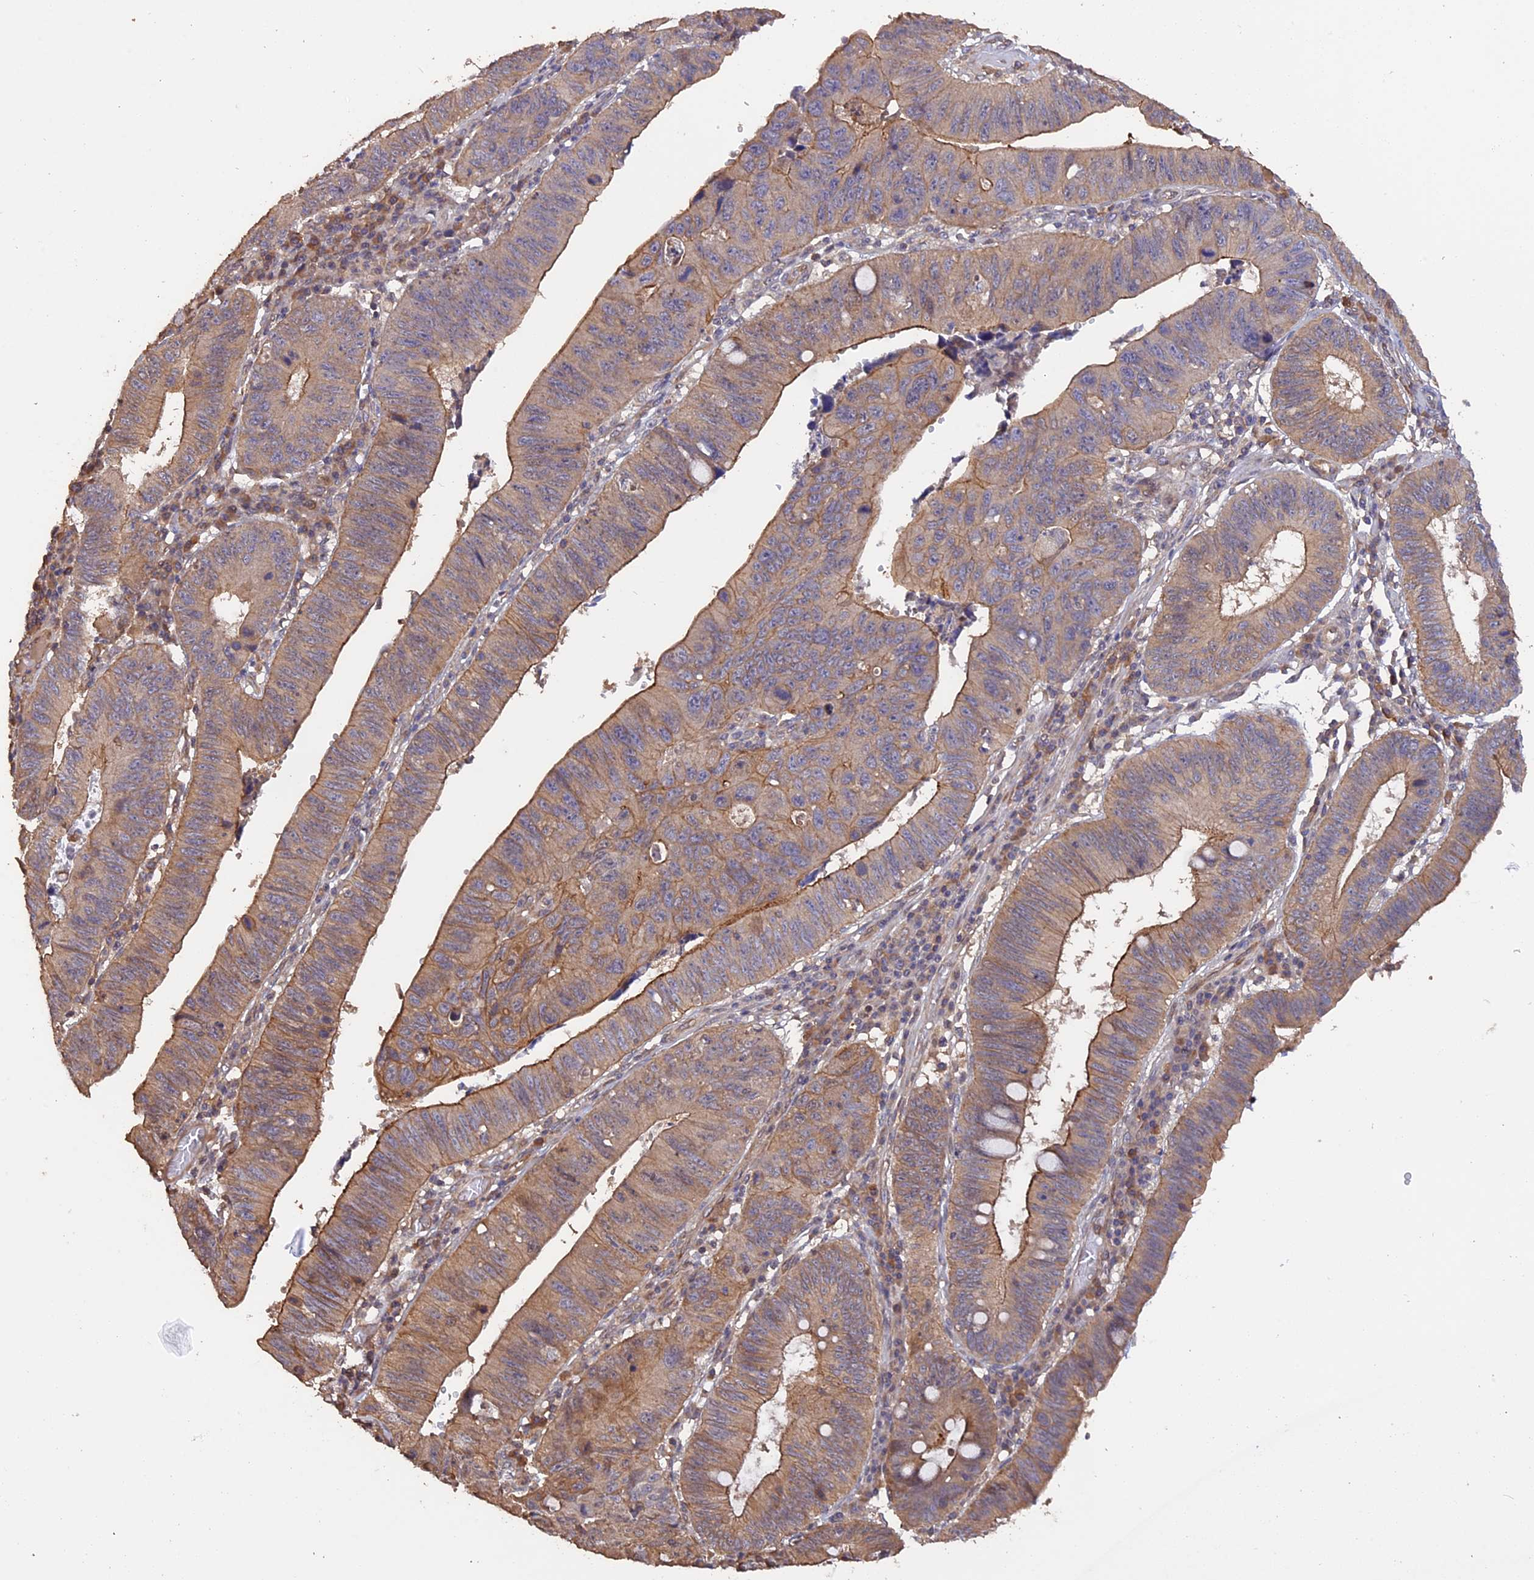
{"staining": {"intensity": "moderate", "quantity": "25%-75%", "location": "cytoplasmic/membranous"}, "tissue": "stomach cancer", "cell_type": "Tumor cells", "image_type": "cancer", "snomed": [{"axis": "morphology", "description": "Adenocarcinoma, NOS"}, {"axis": "topography", "description": "Stomach"}], "caption": "A histopathology image of human stomach cancer (adenocarcinoma) stained for a protein exhibits moderate cytoplasmic/membranous brown staining in tumor cells.", "gene": "RASAL1", "patient": {"sex": "male", "age": 59}}